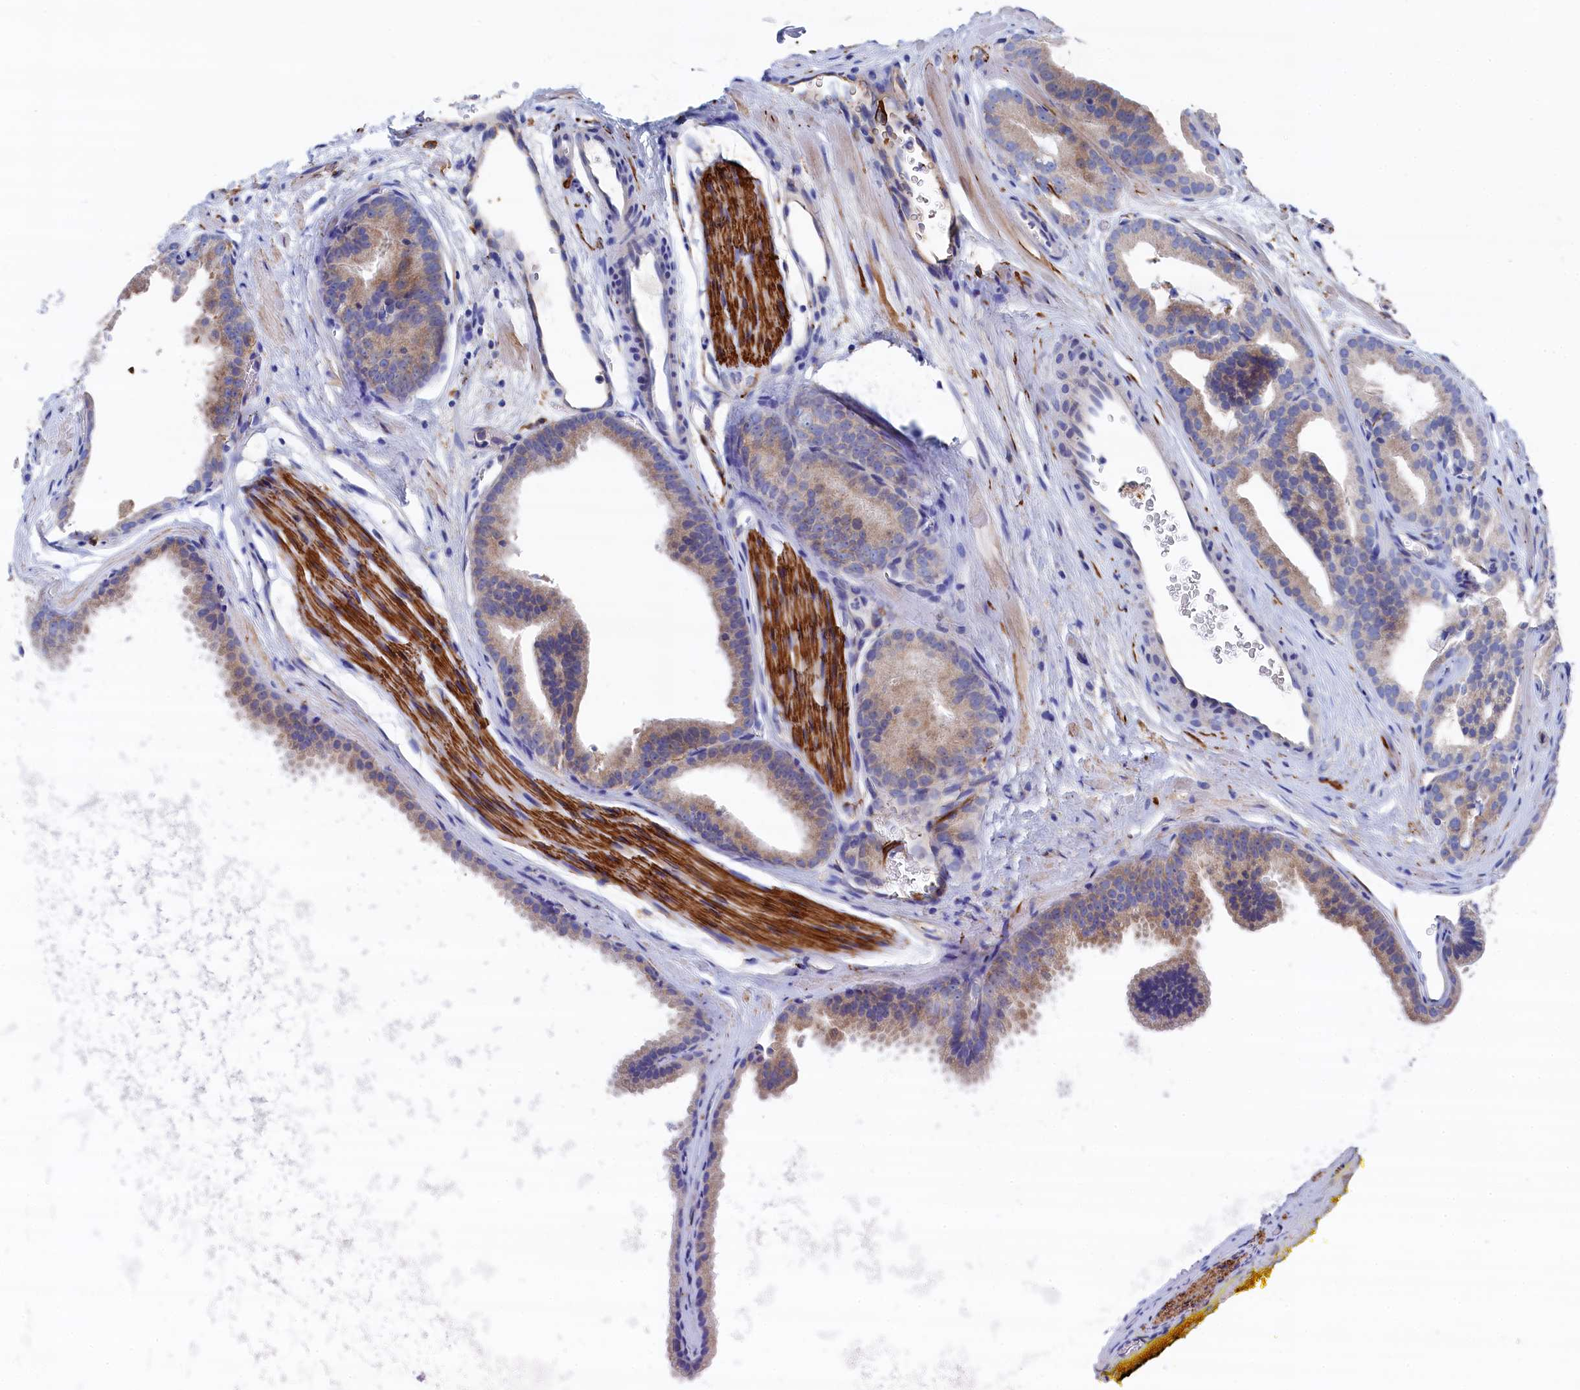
{"staining": {"intensity": "weak", "quantity": "25%-75%", "location": "cytoplasmic/membranous"}, "tissue": "prostate cancer", "cell_type": "Tumor cells", "image_type": "cancer", "snomed": [{"axis": "morphology", "description": "Adenocarcinoma, High grade"}, {"axis": "topography", "description": "Prostate"}], "caption": "Prostate cancer stained for a protein shows weak cytoplasmic/membranous positivity in tumor cells.", "gene": "C12orf73", "patient": {"sex": "male", "age": 57}}